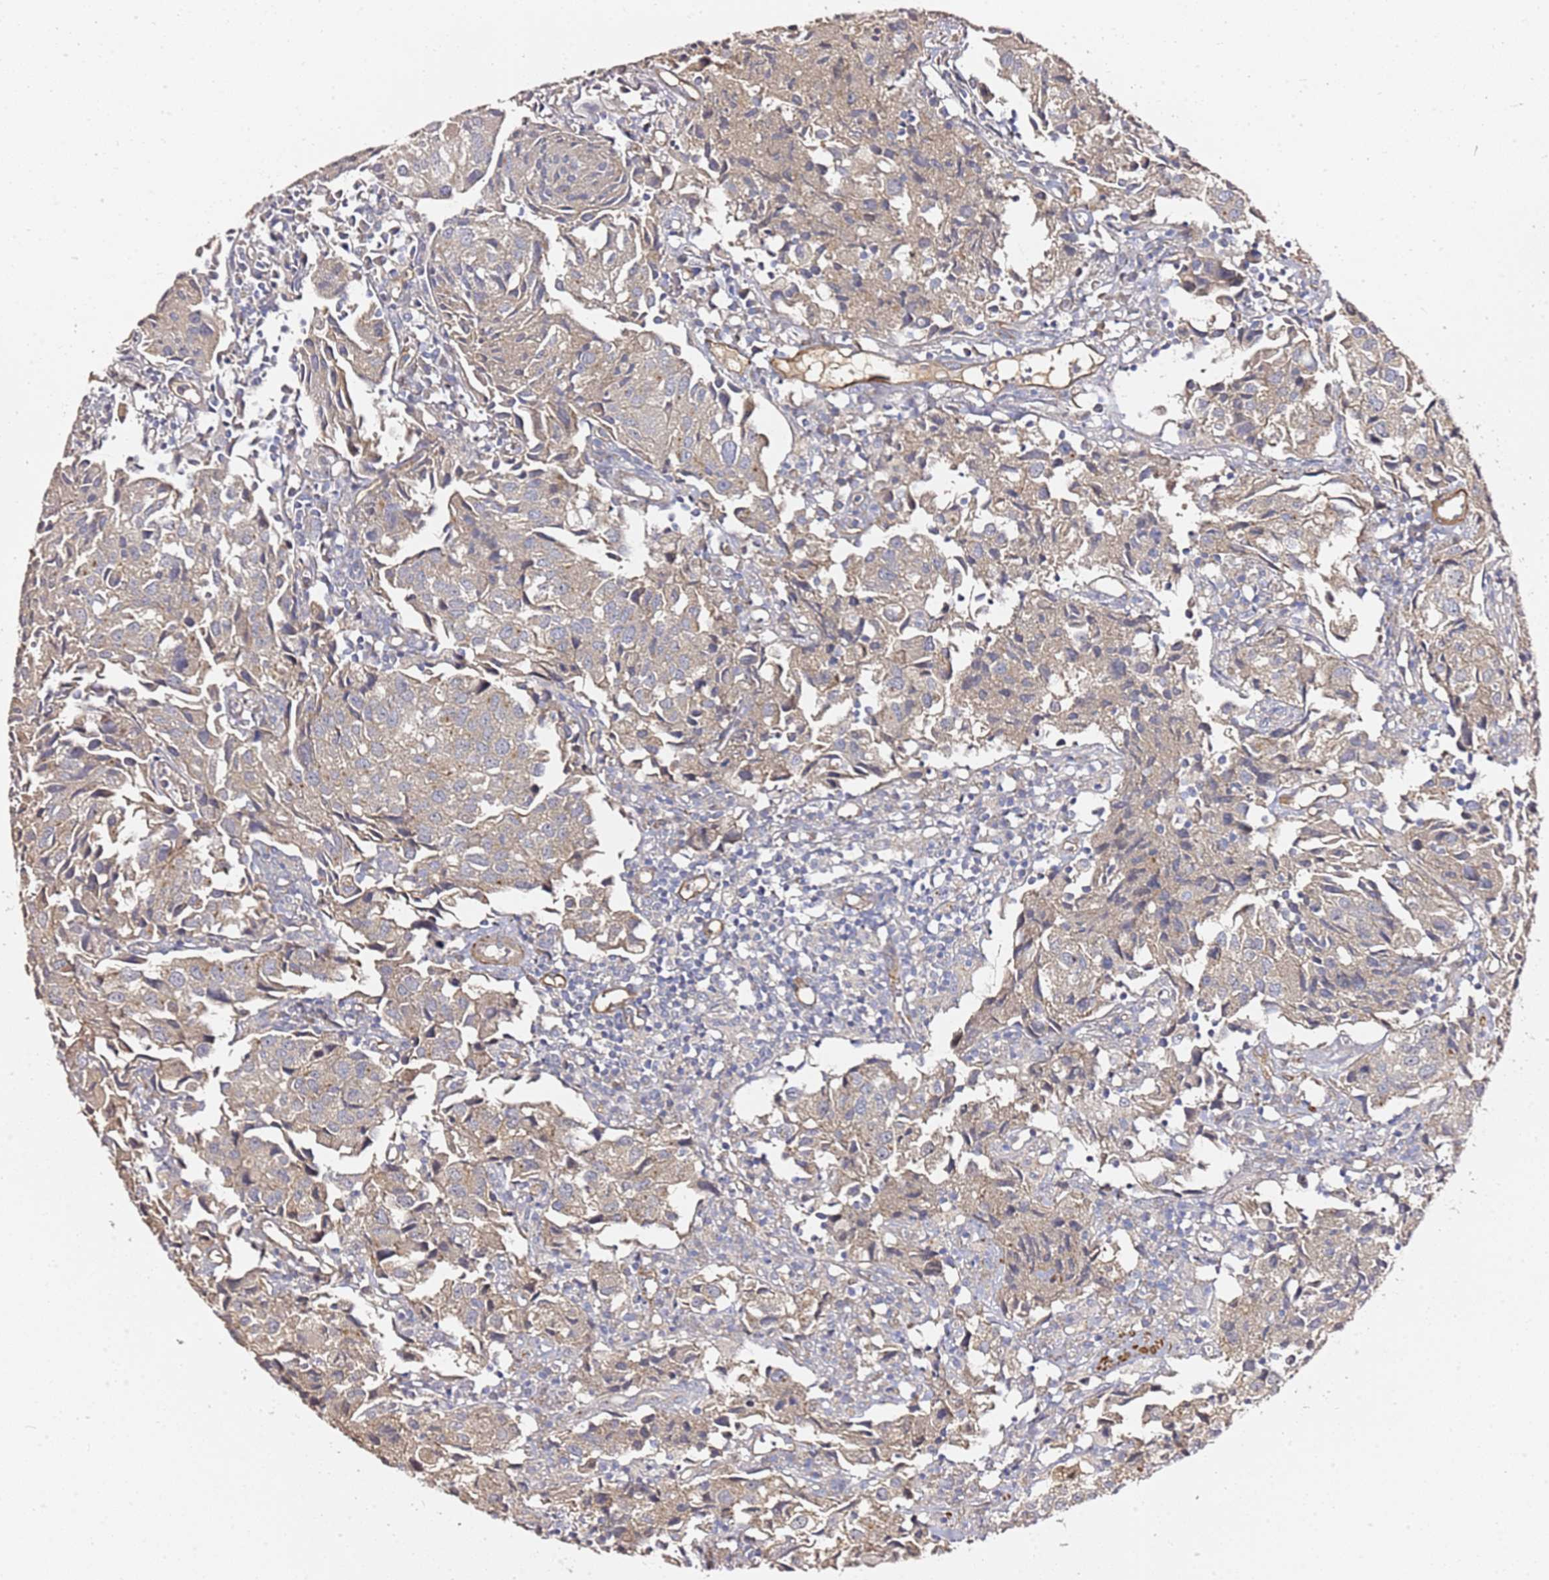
{"staining": {"intensity": "weak", "quantity": "<25%", "location": "cytoplasmic/membranous"}, "tissue": "urothelial cancer", "cell_type": "Tumor cells", "image_type": "cancer", "snomed": [{"axis": "morphology", "description": "Urothelial carcinoma, High grade"}, {"axis": "topography", "description": "Urinary bladder"}], "caption": "A high-resolution image shows IHC staining of urothelial carcinoma (high-grade), which demonstrates no significant staining in tumor cells. Nuclei are stained in blue.", "gene": "EPS8L1", "patient": {"sex": "female", "age": 75}}